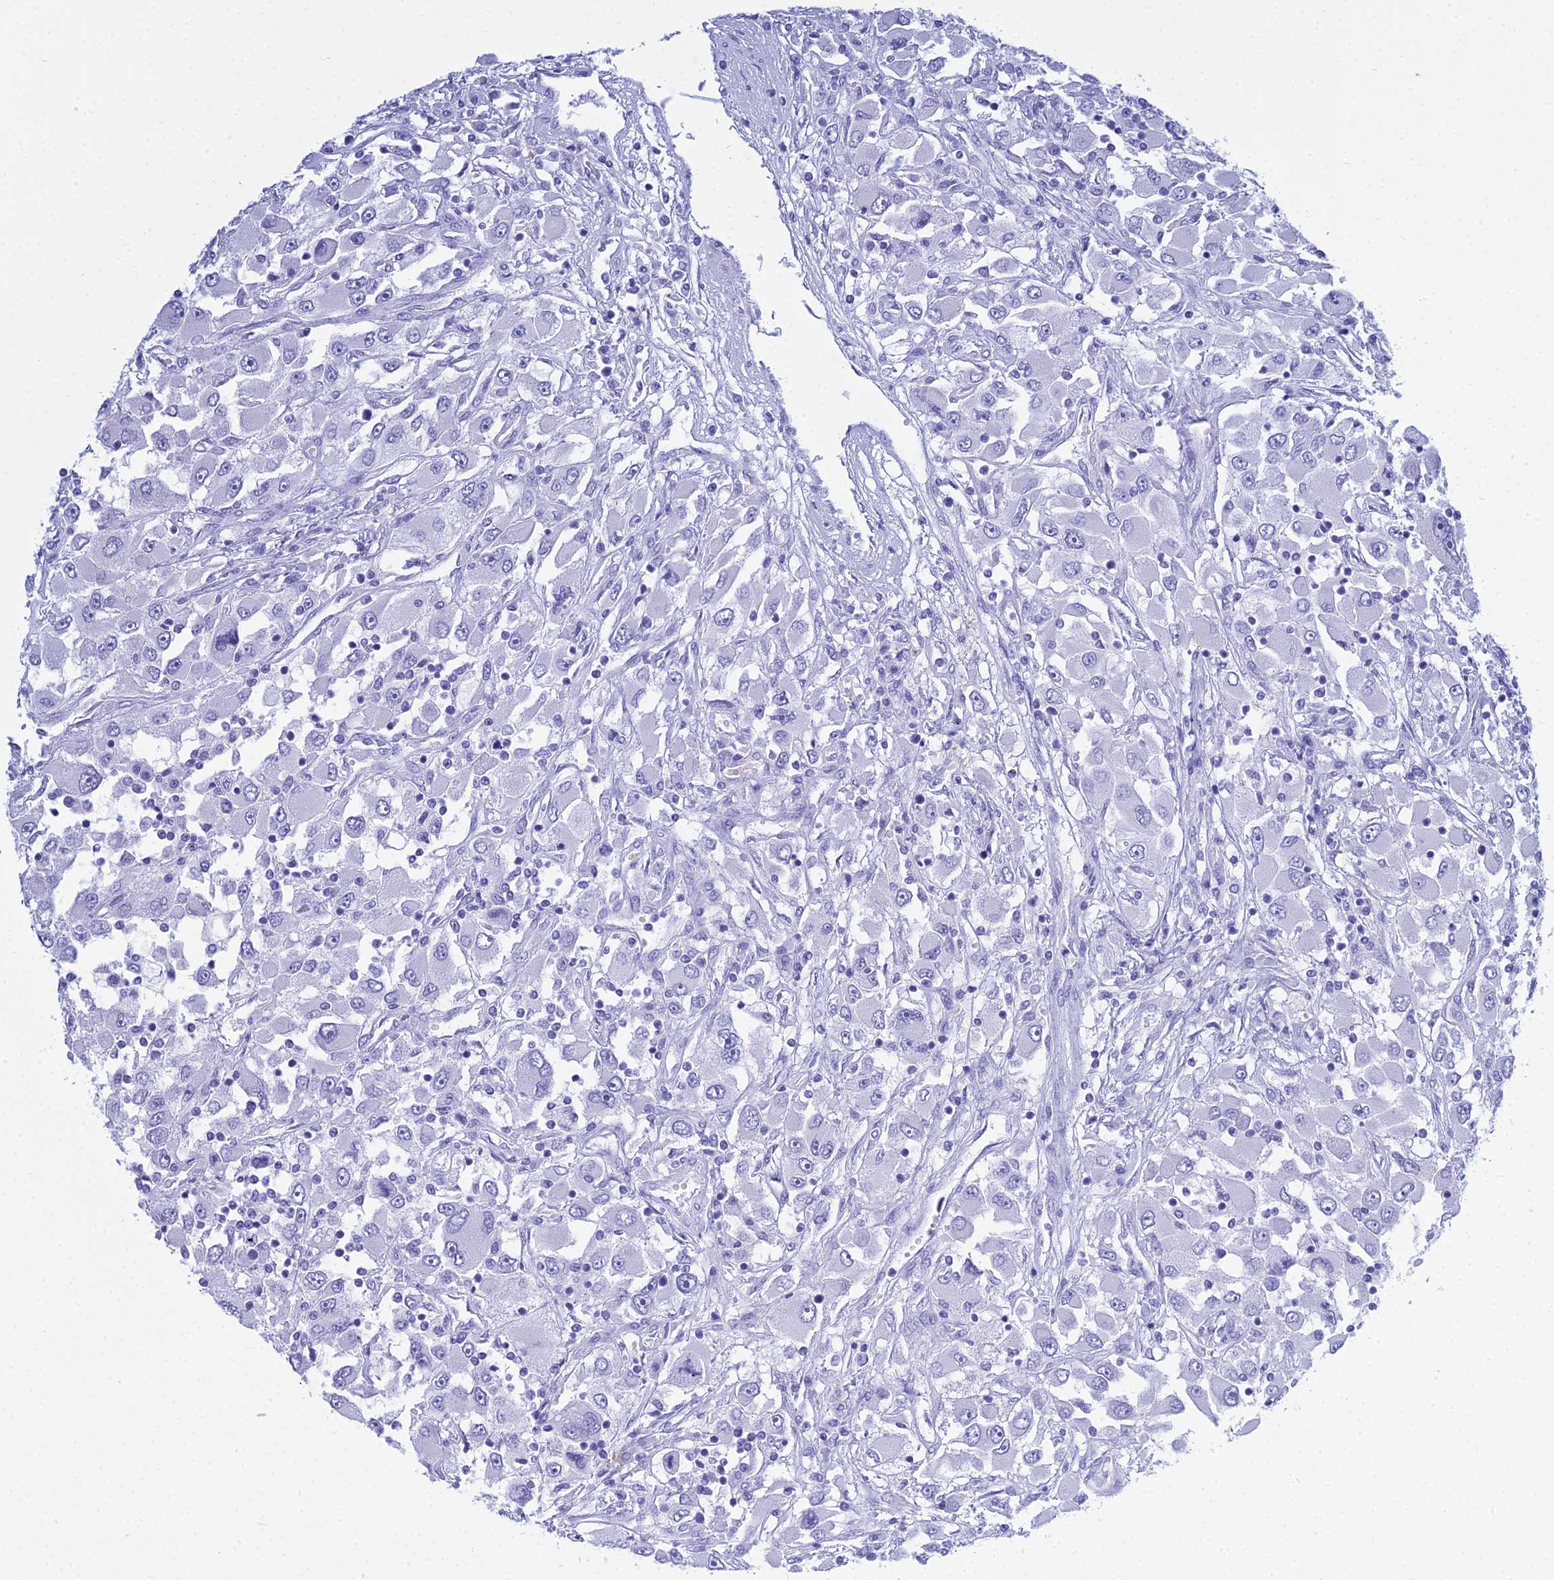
{"staining": {"intensity": "negative", "quantity": "none", "location": "none"}, "tissue": "renal cancer", "cell_type": "Tumor cells", "image_type": "cancer", "snomed": [{"axis": "morphology", "description": "Adenocarcinoma, NOS"}, {"axis": "topography", "description": "Kidney"}], "caption": "High magnification brightfield microscopy of renal cancer stained with DAB (3,3'-diaminobenzidine) (brown) and counterstained with hematoxylin (blue): tumor cells show no significant staining. (DAB (3,3'-diaminobenzidine) immunohistochemistry, high magnification).", "gene": "PATE4", "patient": {"sex": "female", "age": 52}}